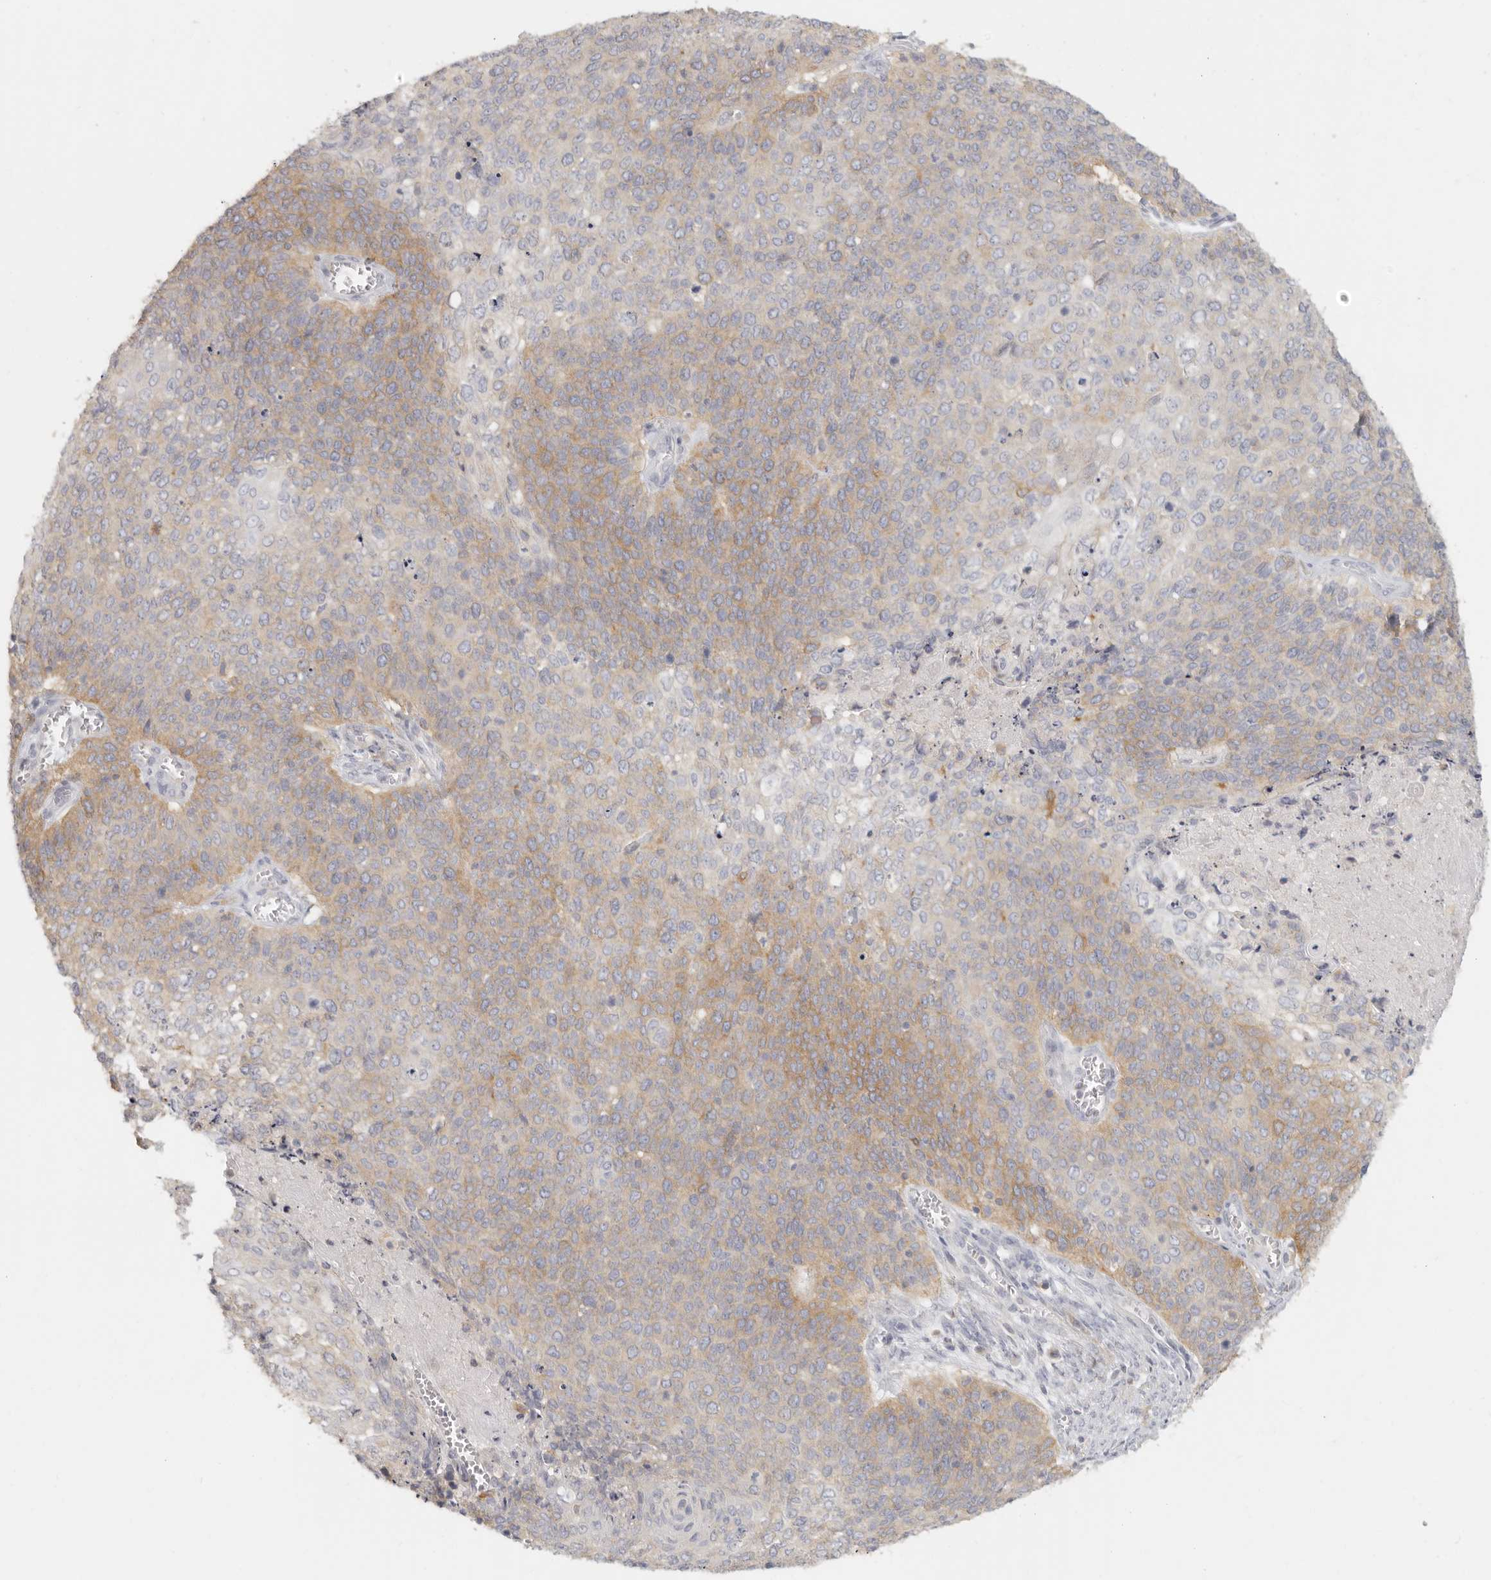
{"staining": {"intensity": "moderate", "quantity": "<25%", "location": "cytoplasmic/membranous"}, "tissue": "cervical cancer", "cell_type": "Tumor cells", "image_type": "cancer", "snomed": [{"axis": "morphology", "description": "Squamous cell carcinoma, NOS"}, {"axis": "topography", "description": "Cervix"}], "caption": "The immunohistochemical stain highlights moderate cytoplasmic/membranous expression in tumor cells of cervical squamous cell carcinoma tissue. The staining was performed using DAB (3,3'-diaminobenzidine) to visualize the protein expression in brown, while the nuclei were stained in blue with hematoxylin (Magnification: 20x).", "gene": "NIBAN1", "patient": {"sex": "female", "age": 39}}